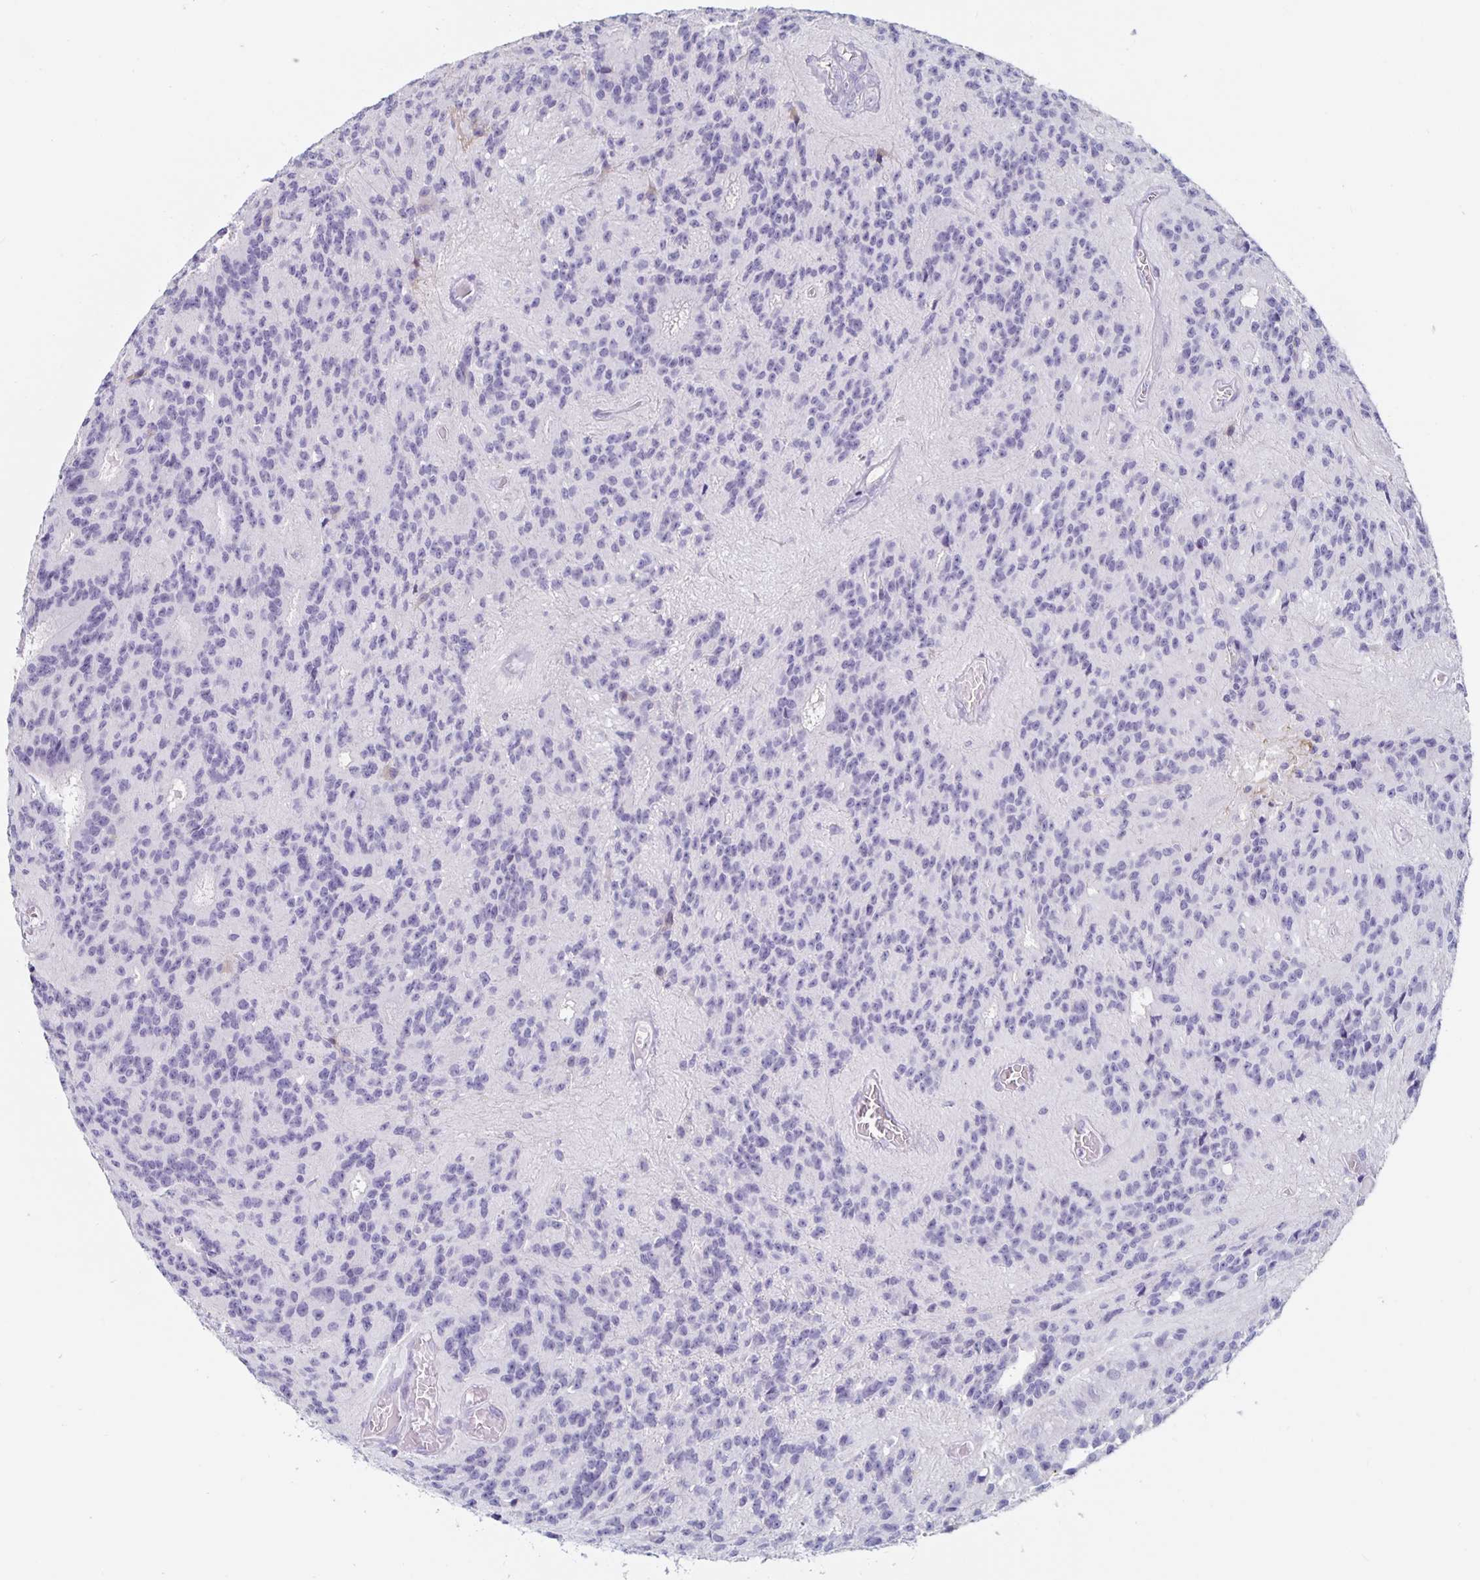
{"staining": {"intensity": "negative", "quantity": "none", "location": "none"}, "tissue": "glioma", "cell_type": "Tumor cells", "image_type": "cancer", "snomed": [{"axis": "morphology", "description": "Glioma, malignant, Low grade"}, {"axis": "topography", "description": "Brain"}], "caption": "Tumor cells show no significant protein staining in low-grade glioma (malignant). (Stains: DAB (3,3'-diaminobenzidine) immunohistochemistry (IHC) with hematoxylin counter stain, Microscopy: brightfield microscopy at high magnification).", "gene": "KCNQ2", "patient": {"sex": "male", "age": 31}}